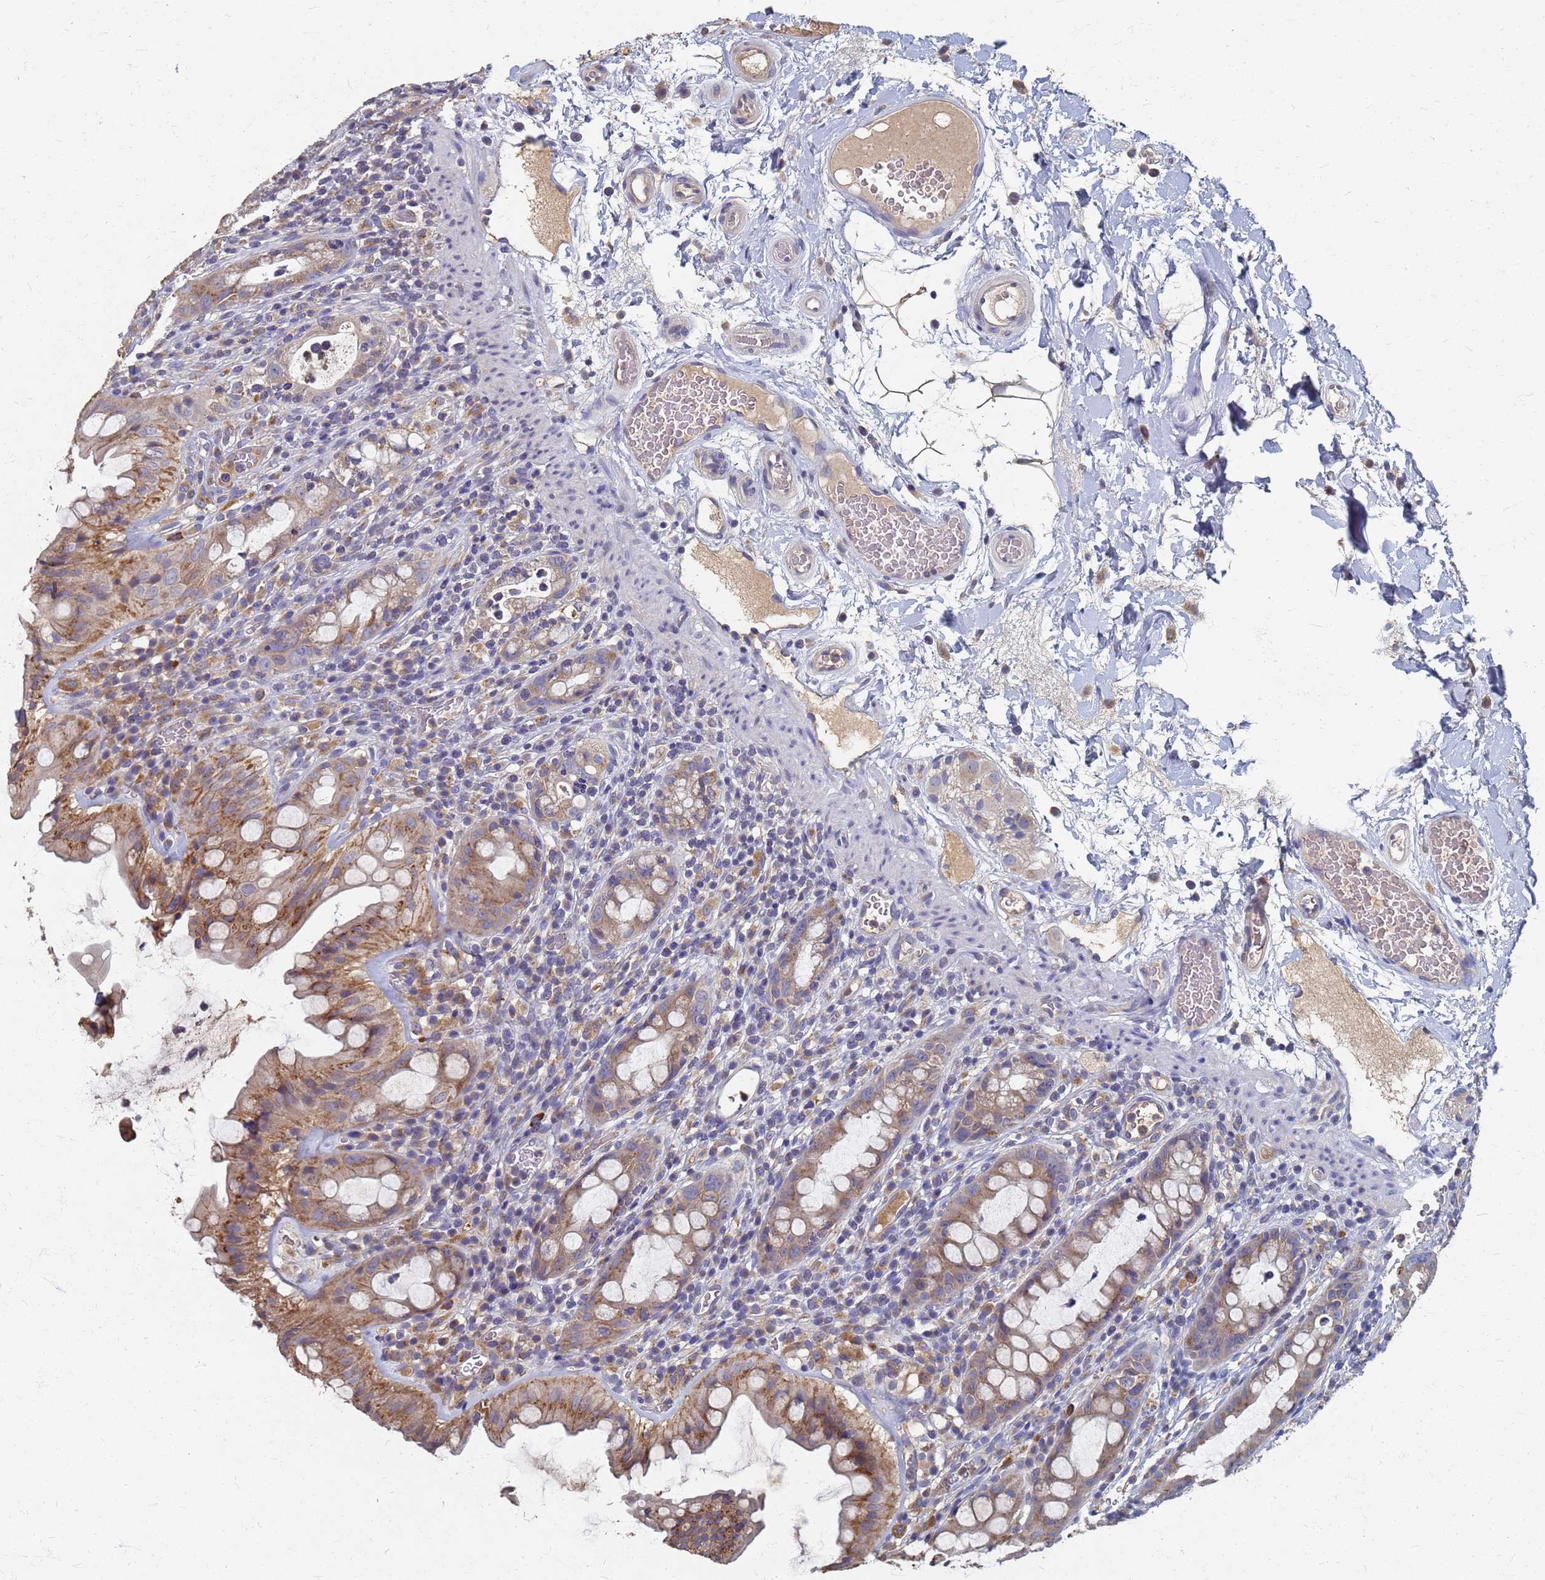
{"staining": {"intensity": "moderate", "quantity": ">75%", "location": "cytoplasmic/membranous"}, "tissue": "rectum", "cell_type": "Glandular cells", "image_type": "normal", "snomed": [{"axis": "morphology", "description": "Normal tissue, NOS"}, {"axis": "topography", "description": "Rectum"}], "caption": "Immunohistochemical staining of unremarkable human rectum displays moderate cytoplasmic/membranous protein staining in approximately >75% of glandular cells. (brown staining indicates protein expression, while blue staining denotes nuclei).", "gene": "KRCC1", "patient": {"sex": "female", "age": 57}}